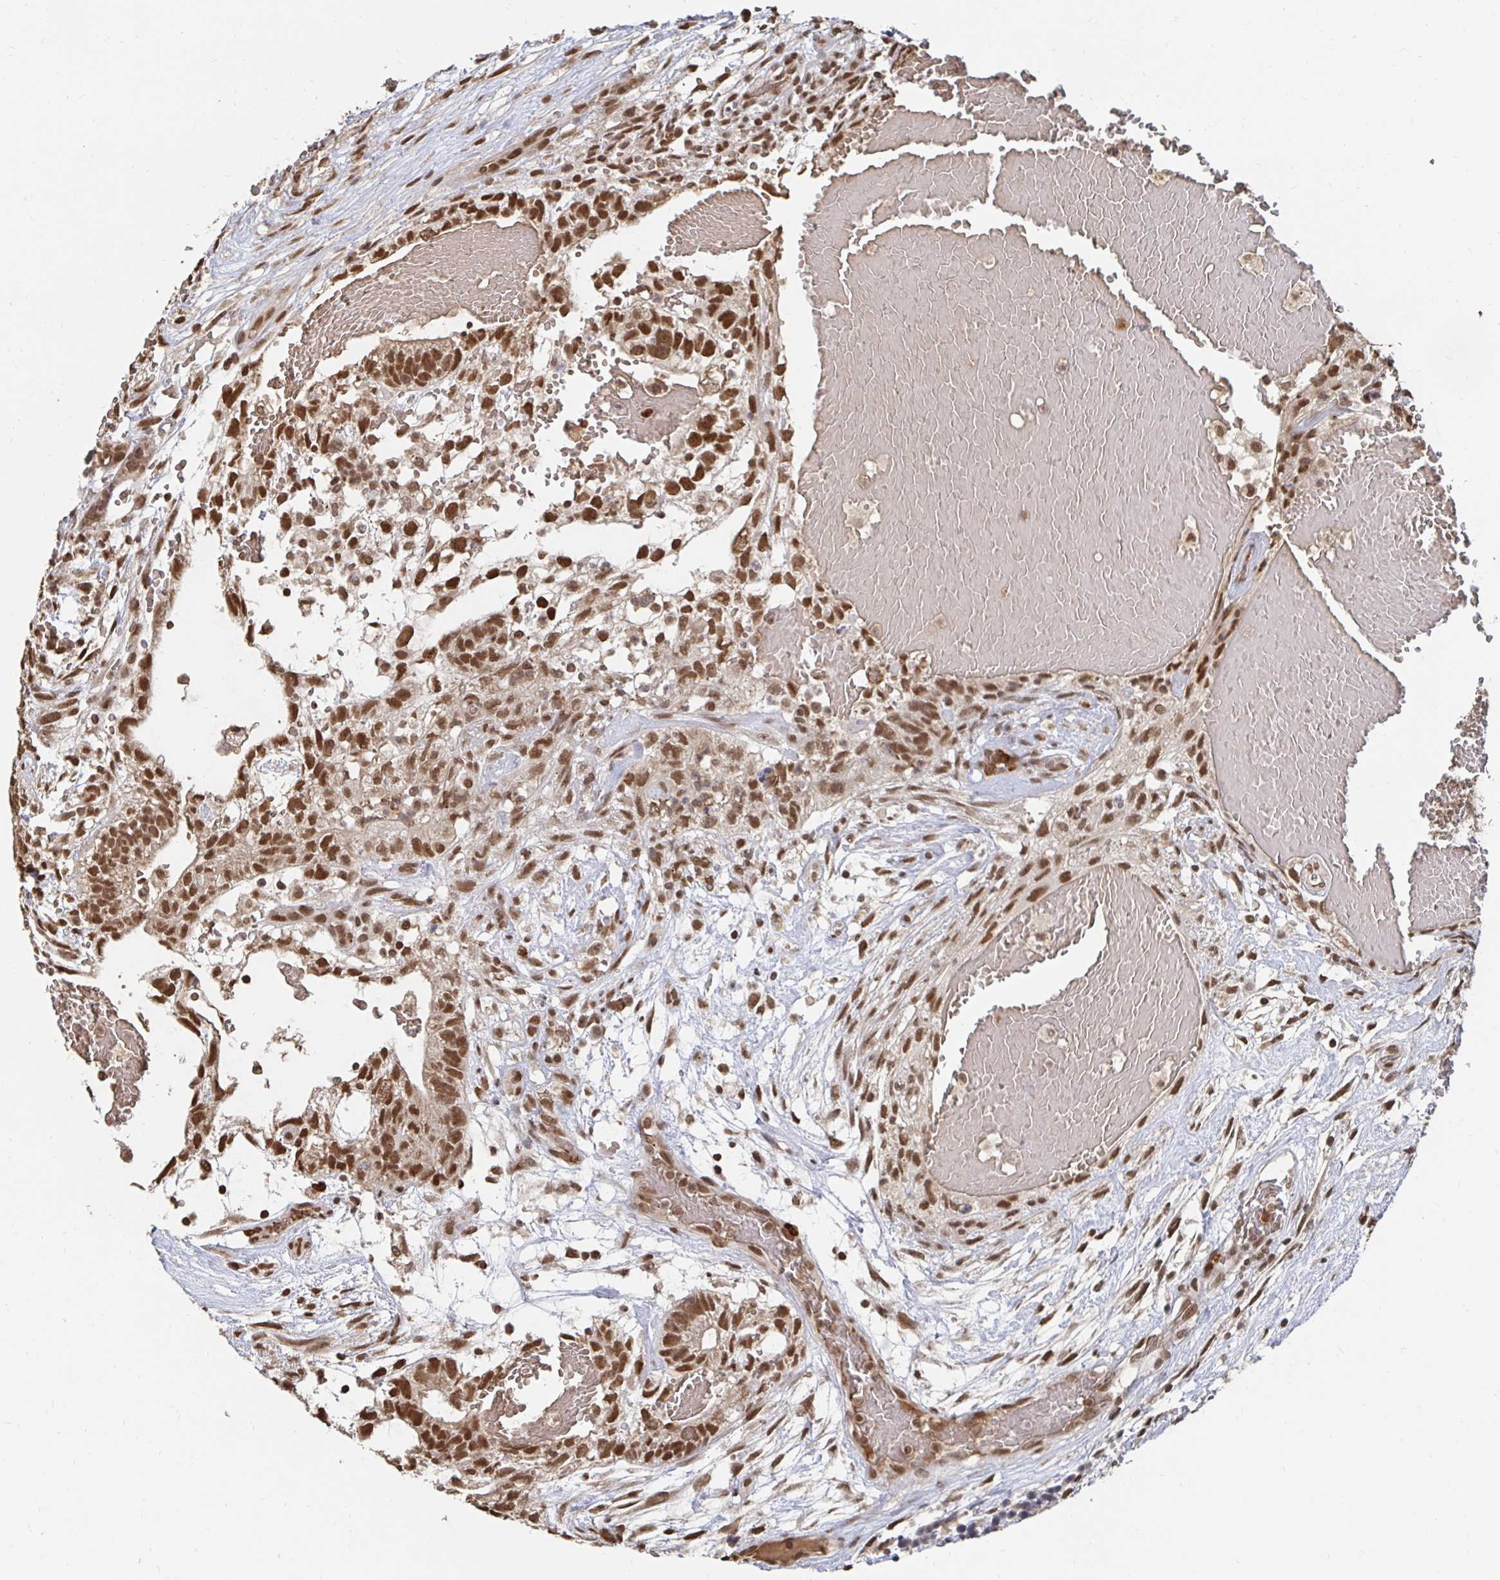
{"staining": {"intensity": "strong", "quantity": ">75%", "location": "nuclear"}, "tissue": "testis cancer", "cell_type": "Tumor cells", "image_type": "cancer", "snomed": [{"axis": "morphology", "description": "Normal tissue, NOS"}, {"axis": "morphology", "description": "Carcinoma, Embryonal, NOS"}, {"axis": "topography", "description": "Testis"}], "caption": "High-magnification brightfield microscopy of testis embryonal carcinoma stained with DAB (3,3'-diaminobenzidine) (brown) and counterstained with hematoxylin (blue). tumor cells exhibit strong nuclear expression is appreciated in about>75% of cells. Immunohistochemistry (ihc) stains the protein of interest in brown and the nuclei are stained blue.", "gene": "GTF3C6", "patient": {"sex": "male", "age": 32}}